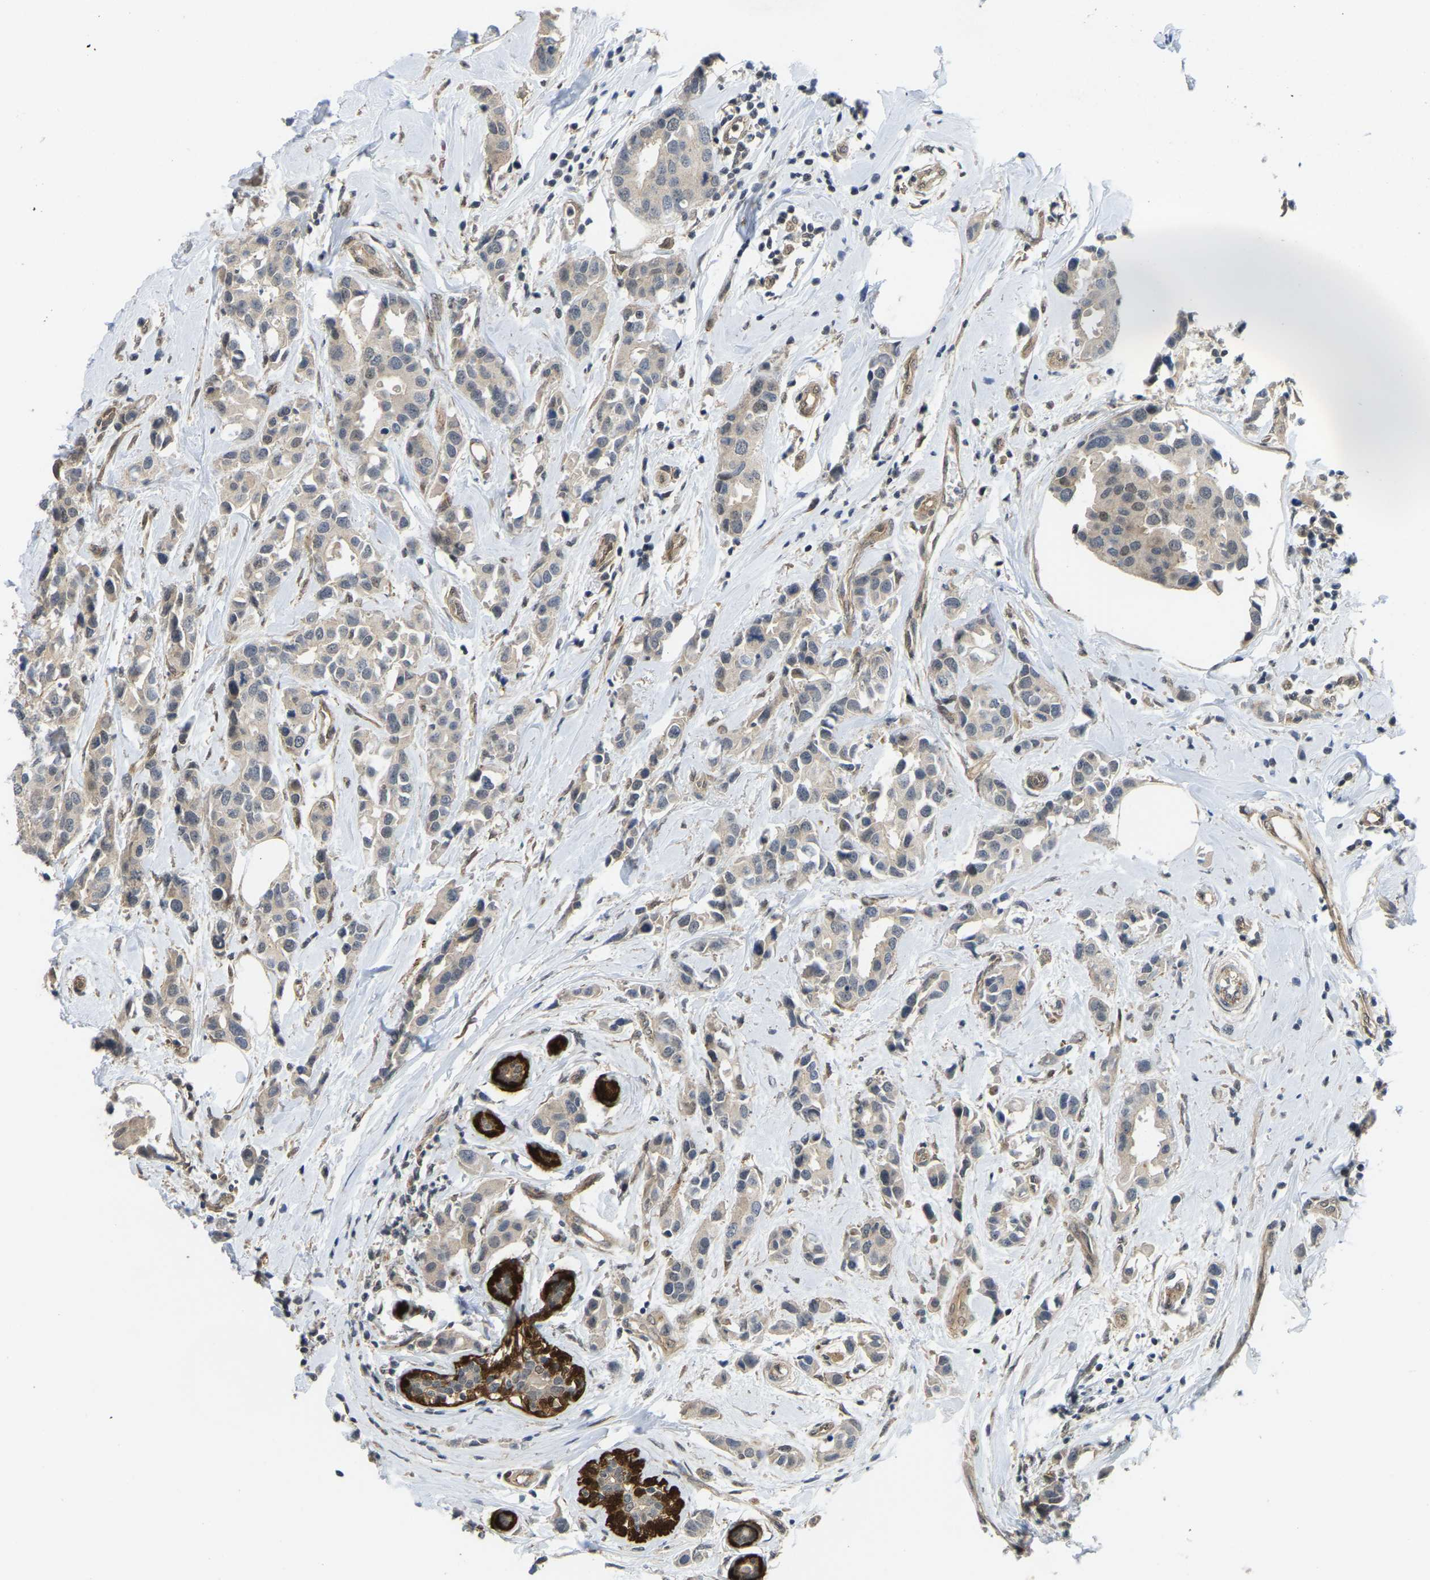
{"staining": {"intensity": "weak", "quantity": "<25%", "location": "nuclear"}, "tissue": "breast cancer", "cell_type": "Tumor cells", "image_type": "cancer", "snomed": [{"axis": "morphology", "description": "Normal tissue, NOS"}, {"axis": "morphology", "description": "Duct carcinoma"}, {"axis": "topography", "description": "Breast"}], "caption": "DAB (3,3'-diaminobenzidine) immunohistochemical staining of human breast invasive ductal carcinoma shows no significant staining in tumor cells.", "gene": "SERPINB5", "patient": {"sex": "female", "age": 50}}